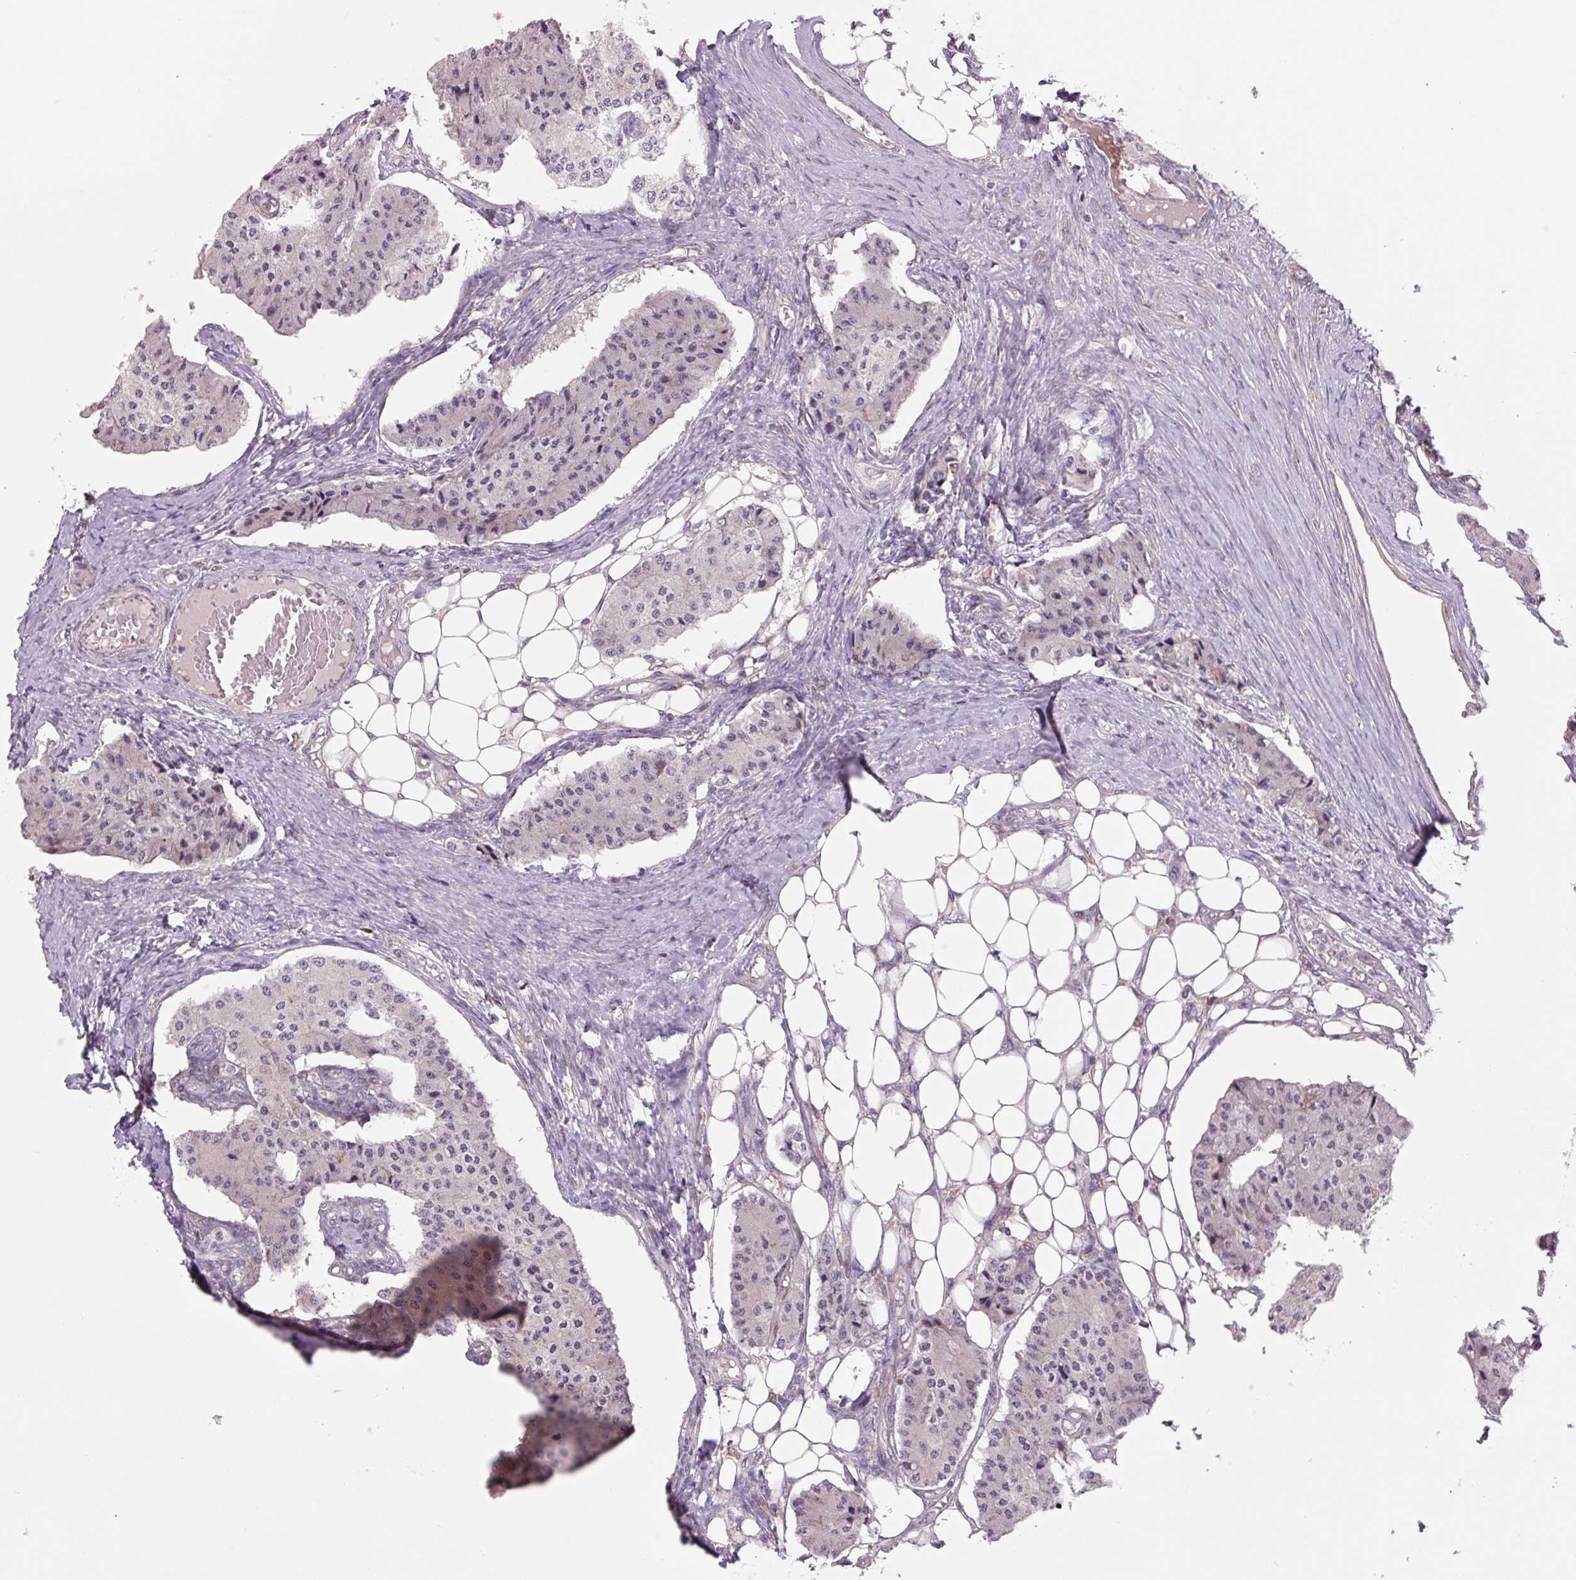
{"staining": {"intensity": "negative", "quantity": "none", "location": "none"}, "tissue": "carcinoid", "cell_type": "Tumor cells", "image_type": "cancer", "snomed": [{"axis": "morphology", "description": "Carcinoid, malignant, NOS"}, {"axis": "topography", "description": "Colon"}], "caption": "DAB (3,3'-diaminobenzidine) immunohistochemical staining of carcinoid (malignant) shows no significant positivity in tumor cells.", "gene": "PLA2G4A", "patient": {"sex": "female", "age": 52}}